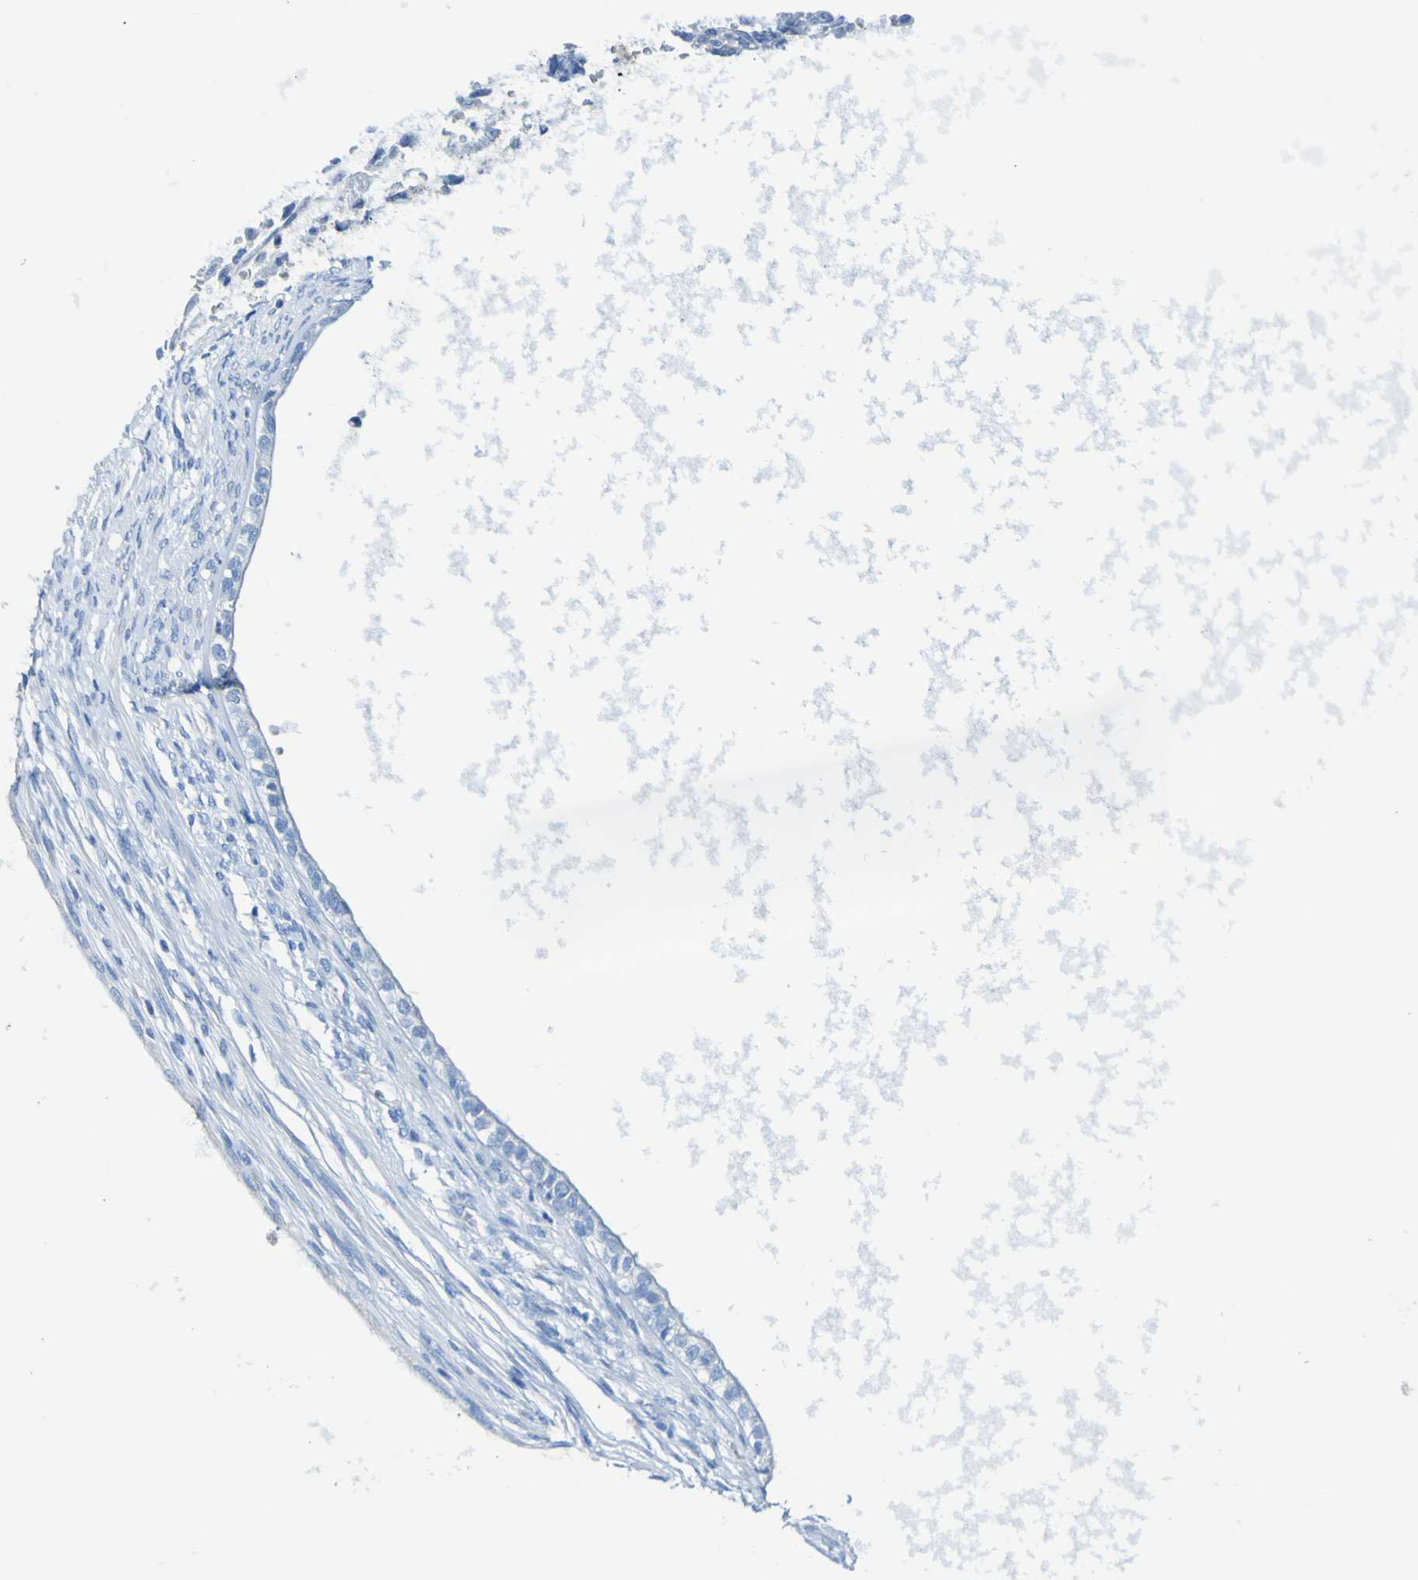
{"staining": {"intensity": "negative", "quantity": "none", "location": "none"}, "tissue": "testis cancer", "cell_type": "Tumor cells", "image_type": "cancer", "snomed": [{"axis": "morphology", "description": "Carcinoma, Embryonal, NOS"}, {"axis": "topography", "description": "Testis"}], "caption": "Protein analysis of testis cancer shows no significant staining in tumor cells.", "gene": "ACMSD", "patient": {"sex": "male", "age": 26}}